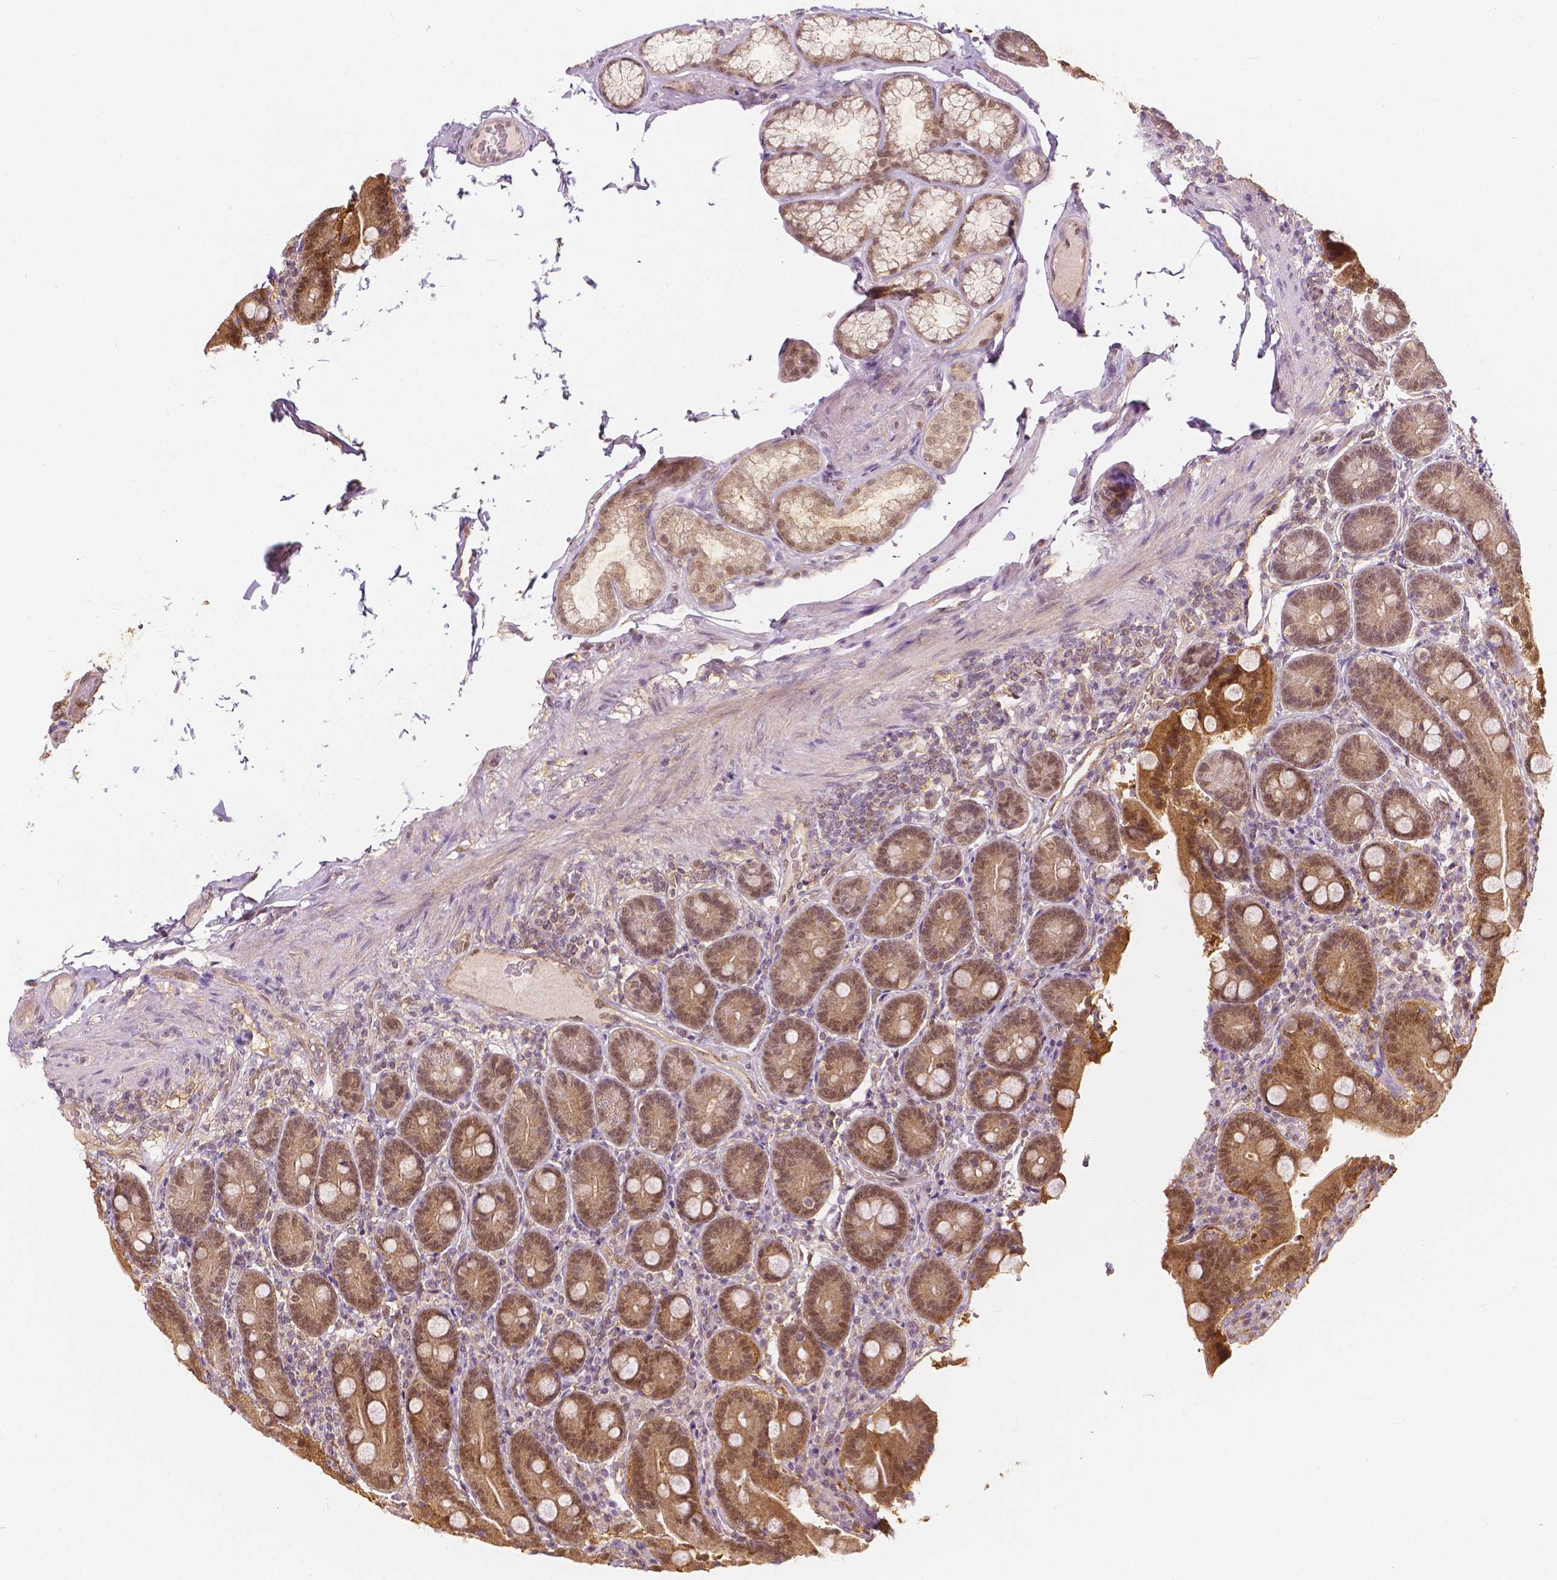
{"staining": {"intensity": "moderate", "quantity": ">75%", "location": "cytoplasmic/membranous,nuclear"}, "tissue": "duodenum", "cell_type": "Glandular cells", "image_type": "normal", "snomed": [{"axis": "morphology", "description": "Normal tissue, NOS"}, {"axis": "topography", "description": "Duodenum"}], "caption": "A photomicrograph of duodenum stained for a protein demonstrates moderate cytoplasmic/membranous,nuclear brown staining in glandular cells. (DAB (3,3'-diaminobenzidine) IHC, brown staining for protein, blue staining for nuclei).", "gene": "NAPRT", "patient": {"sex": "female", "age": 62}}